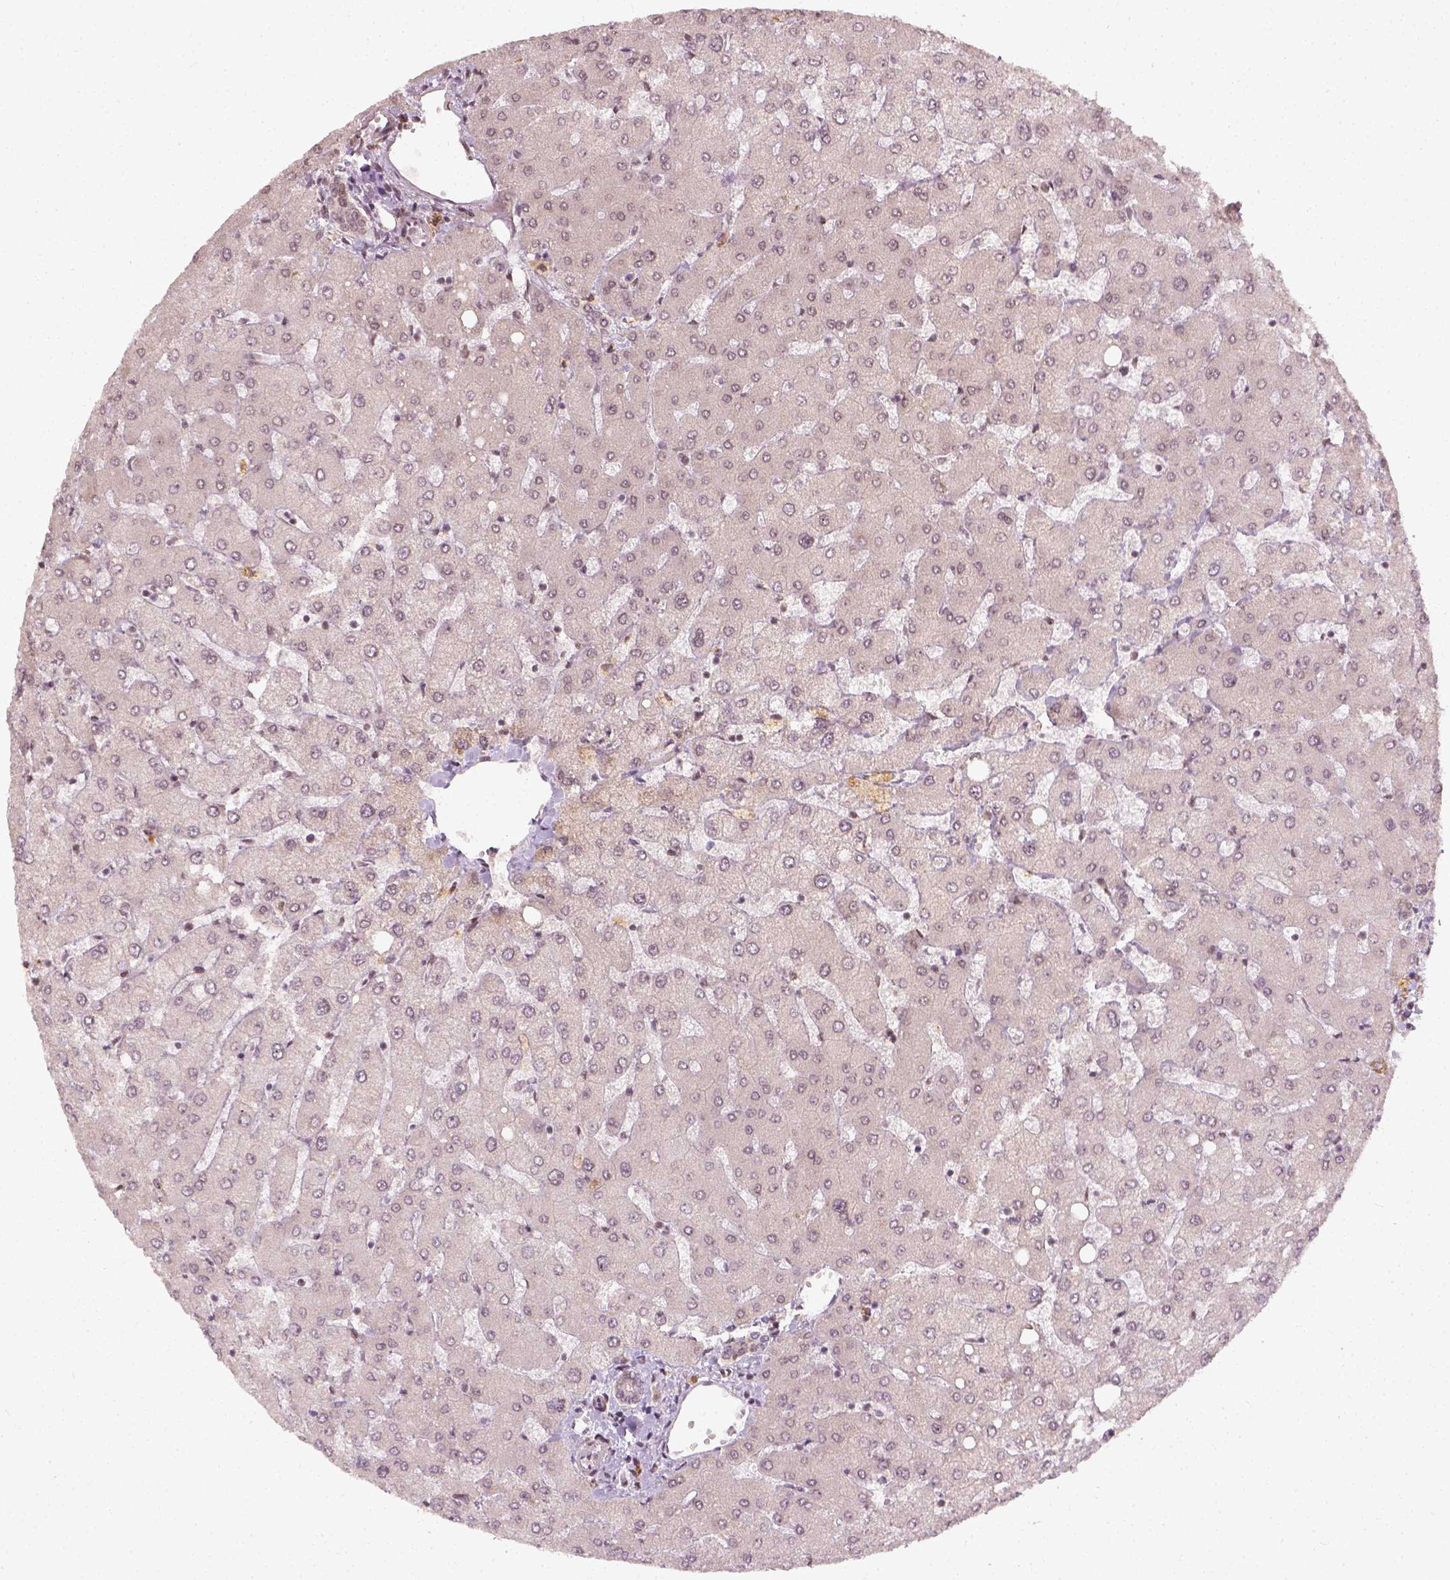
{"staining": {"intensity": "negative", "quantity": "none", "location": "none"}, "tissue": "liver", "cell_type": "Cholangiocytes", "image_type": "normal", "snomed": [{"axis": "morphology", "description": "Normal tissue, NOS"}, {"axis": "topography", "description": "Liver"}], "caption": "This is an IHC photomicrograph of benign liver. There is no positivity in cholangiocytes.", "gene": "ZMAT3", "patient": {"sex": "female", "age": 54}}